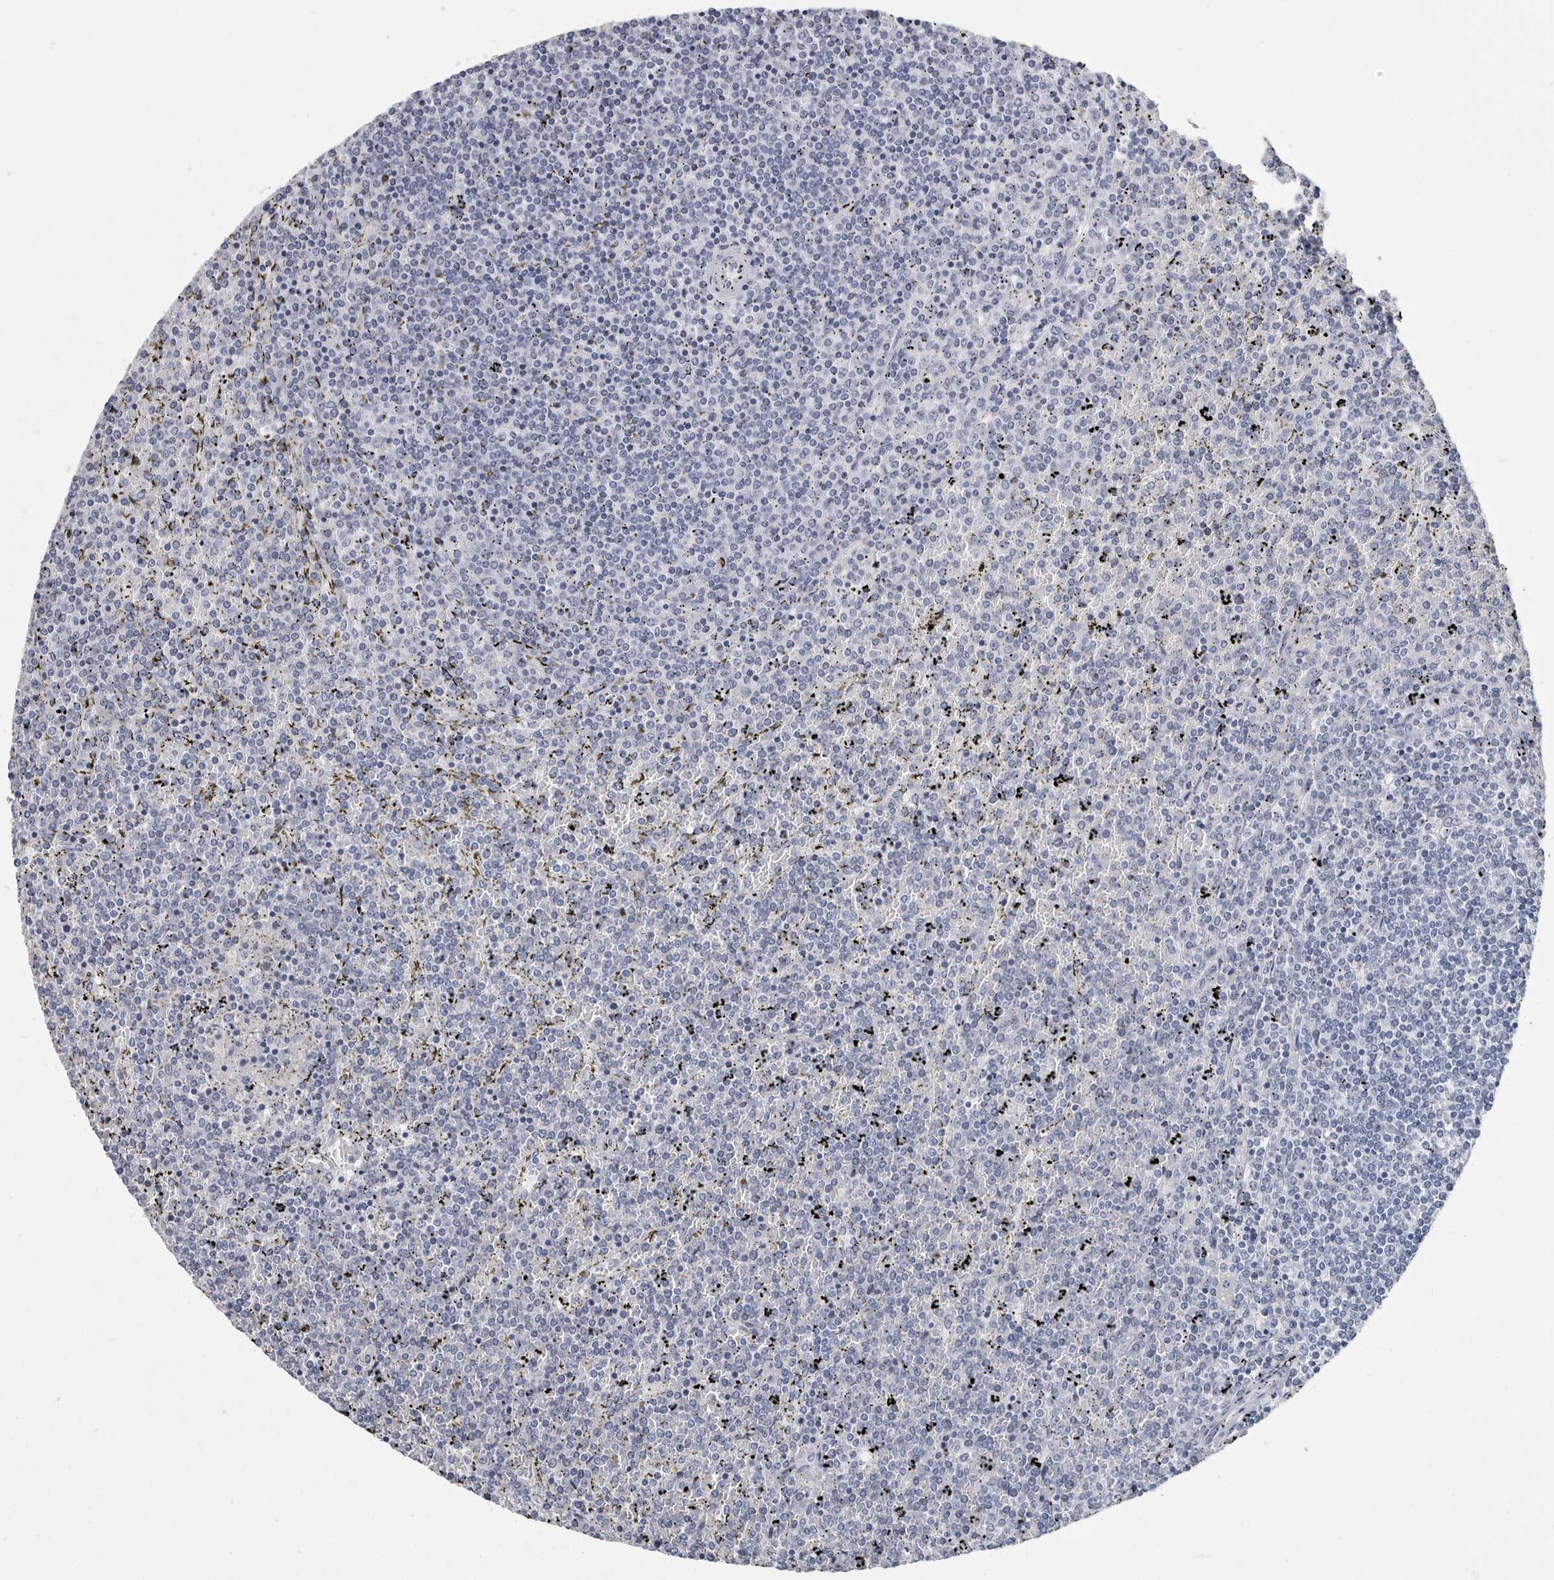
{"staining": {"intensity": "negative", "quantity": "none", "location": "none"}, "tissue": "lymphoma", "cell_type": "Tumor cells", "image_type": "cancer", "snomed": [{"axis": "morphology", "description": "Malignant lymphoma, non-Hodgkin's type, Low grade"}, {"axis": "topography", "description": "Spleen"}], "caption": "The histopathology image demonstrates no staining of tumor cells in malignant lymphoma, non-Hodgkin's type (low-grade).", "gene": "WRAP73", "patient": {"sex": "female", "age": 19}}